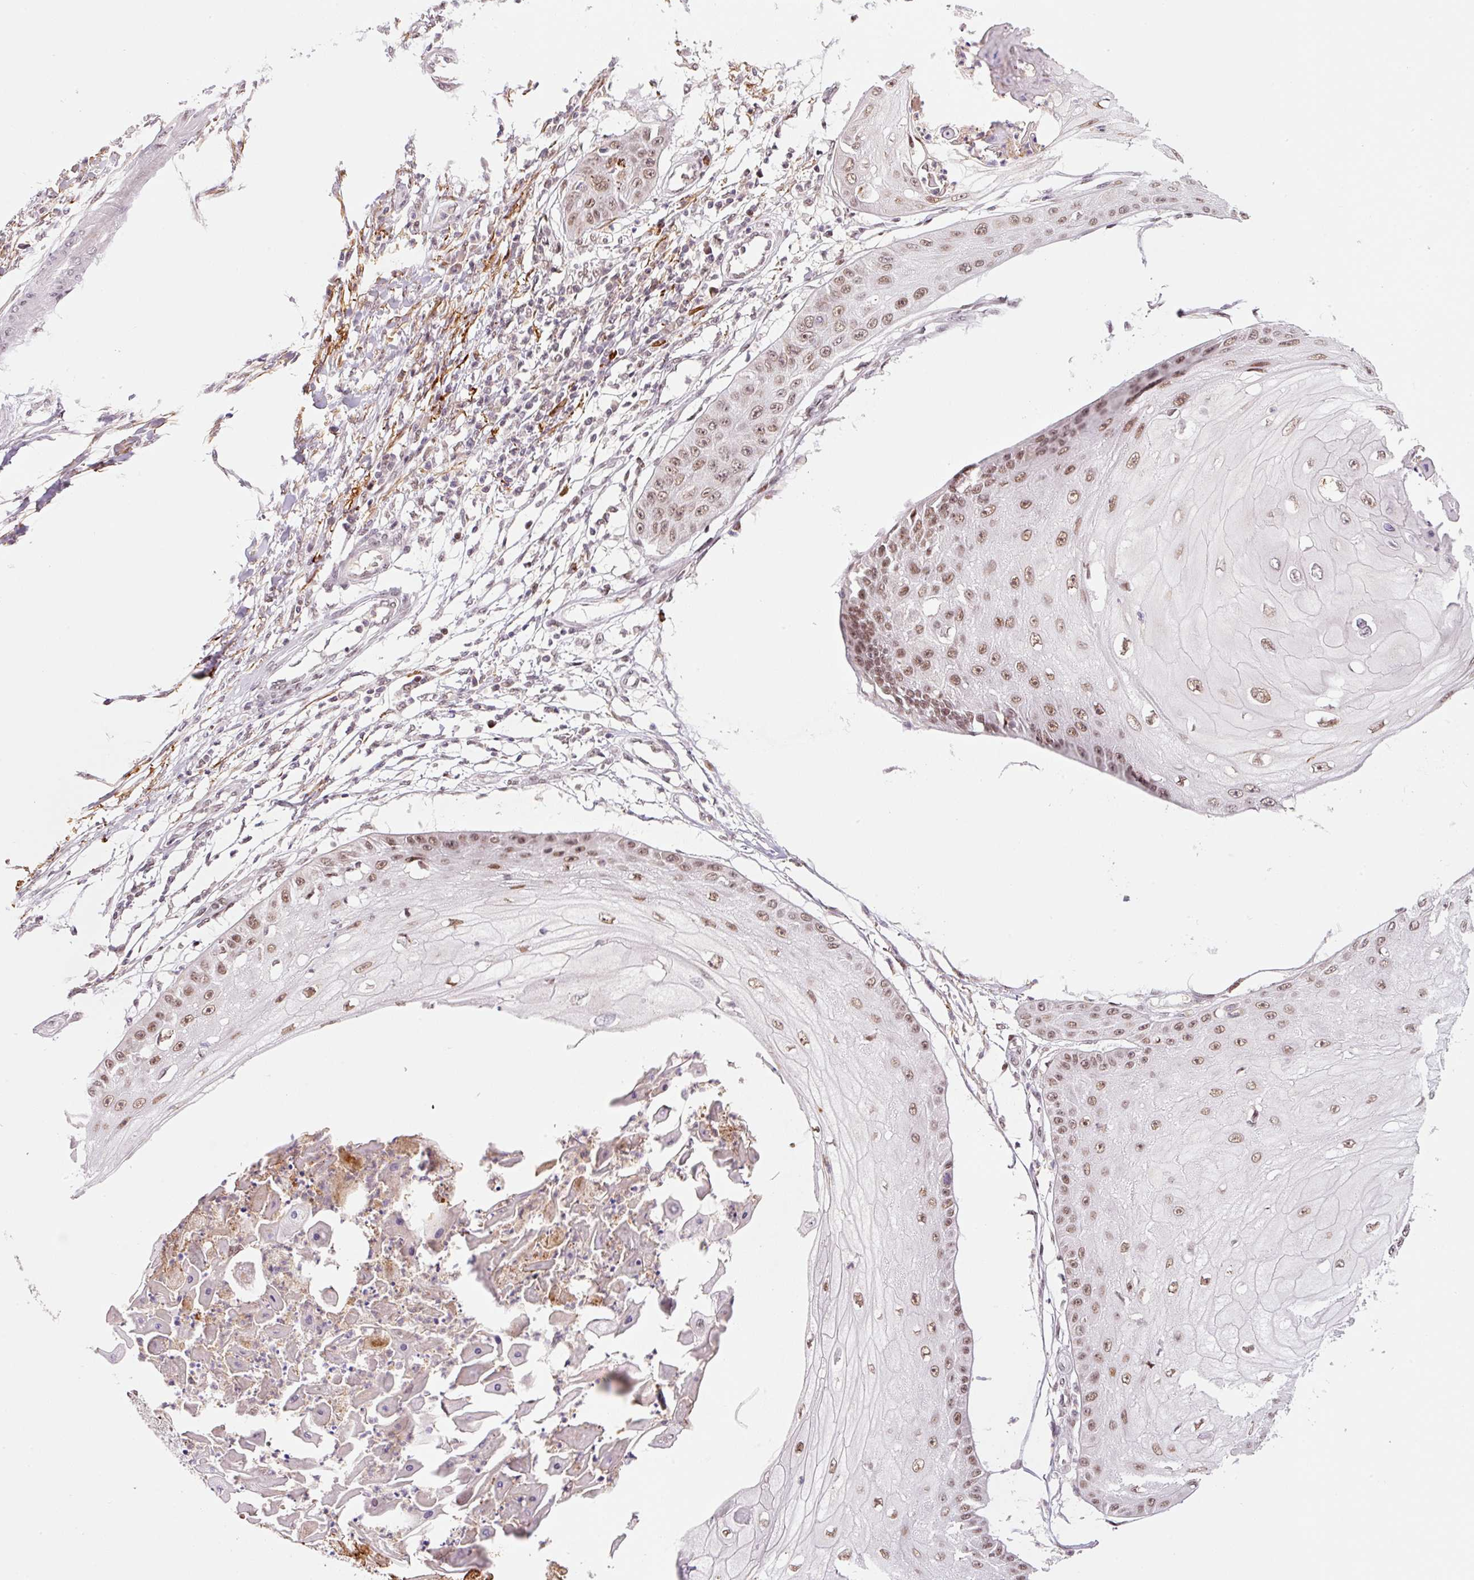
{"staining": {"intensity": "moderate", "quantity": ">75%", "location": "nuclear"}, "tissue": "skin cancer", "cell_type": "Tumor cells", "image_type": "cancer", "snomed": [{"axis": "morphology", "description": "Squamous cell carcinoma, NOS"}, {"axis": "topography", "description": "Skin"}], "caption": "Human skin squamous cell carcinoma stained with a brown dye shows moderate nuclear positive positivity in about >75% of tumor cells.", "gene": "CCNL2", "patient": {"sex": "male", "age": 70}}